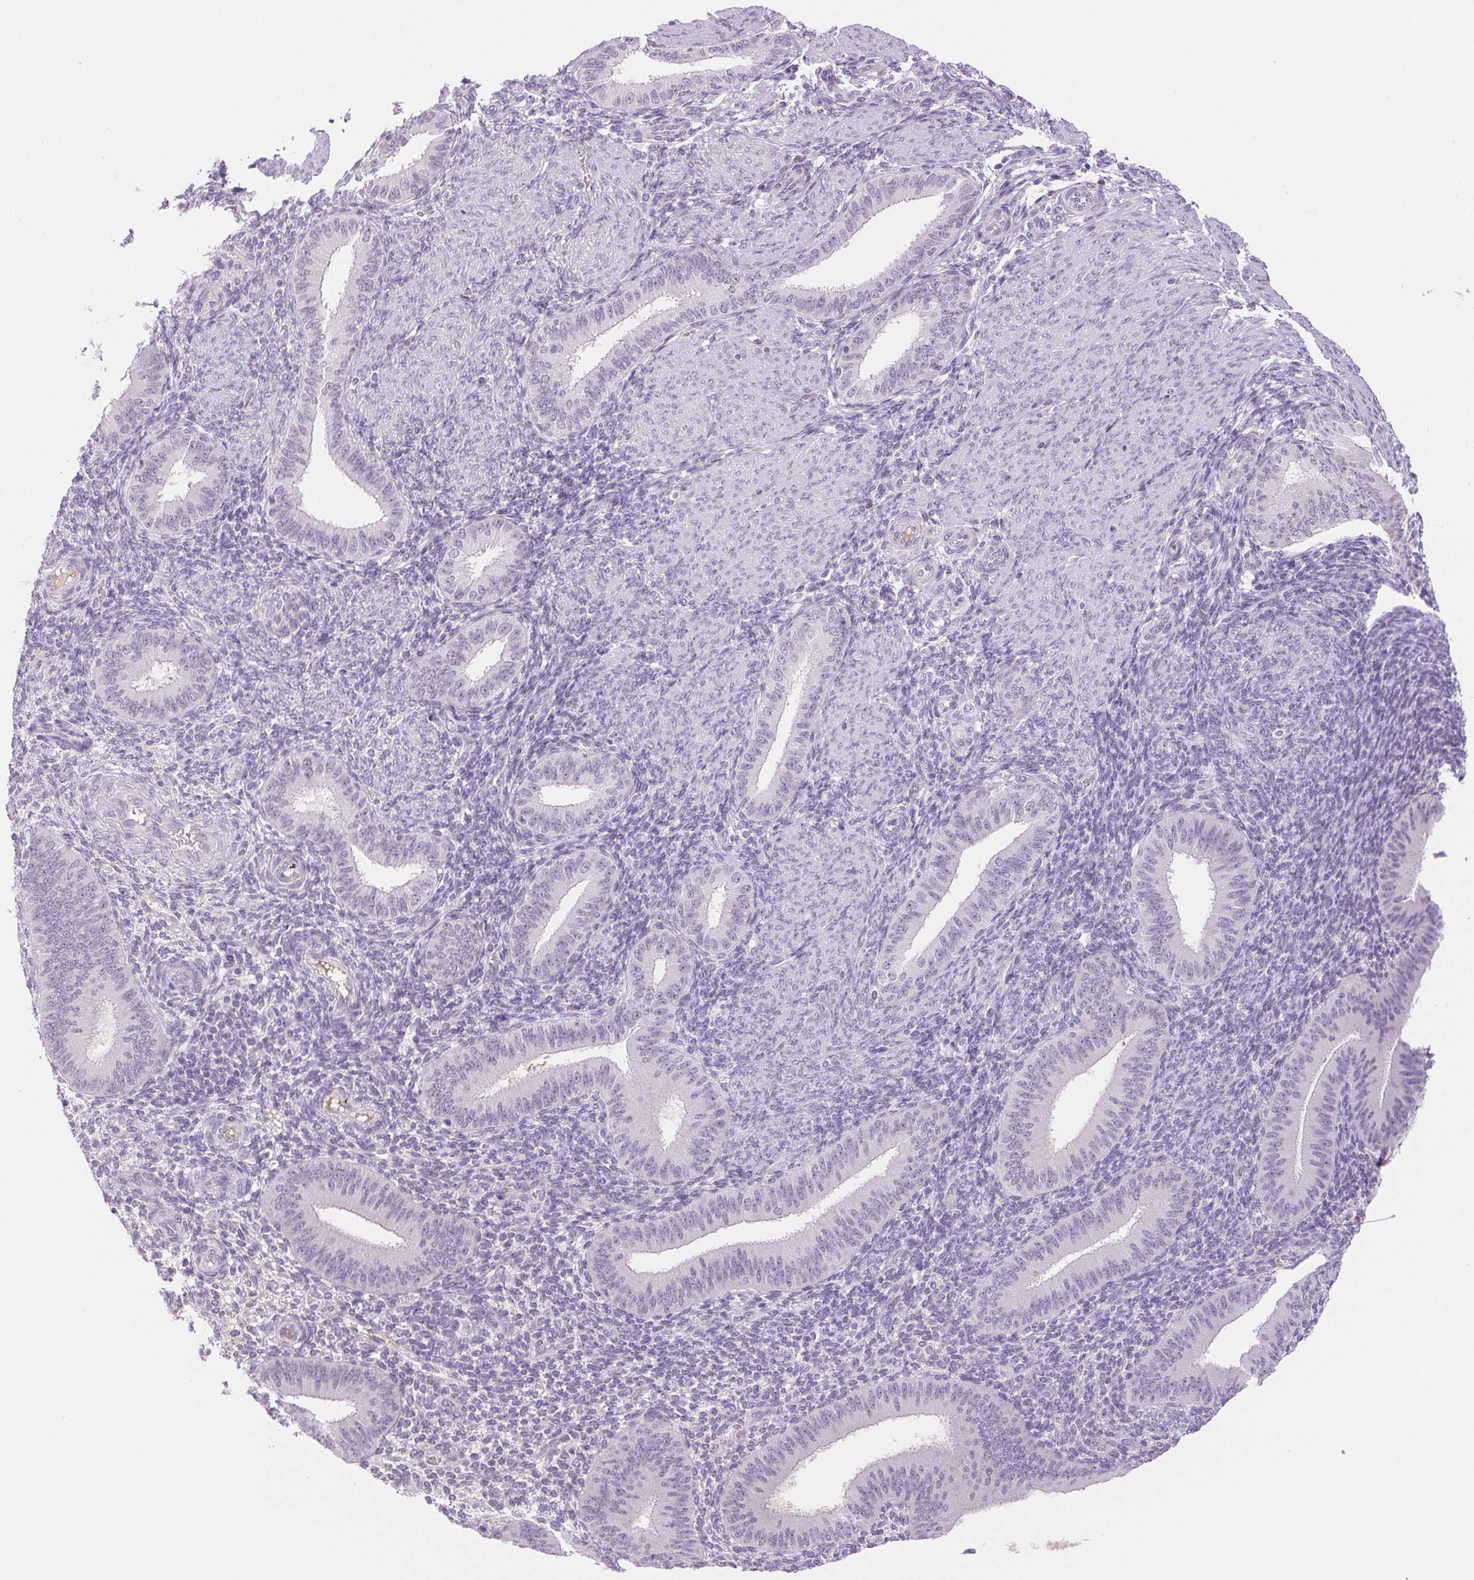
{"staining": {"intensity": "negative", "quantity": "none", "location": "none"}, "tissue": "endometrium", "cell_type": "Cells in endometrial stroma", "image_type": "normal", "snomed": [{"axis": "morphology", "description": "Normal tissue, NOS"}, {"axis": "topography", "description": "Endometrium"}], "caption": "Cells in endometrial stroma show no significant staining in normal endometrium. (Immunohistochemistry, brightfield microscopy, high magnification).", "gene": "IFIT1B", "patient": {"sex": "female", "age": 39}}